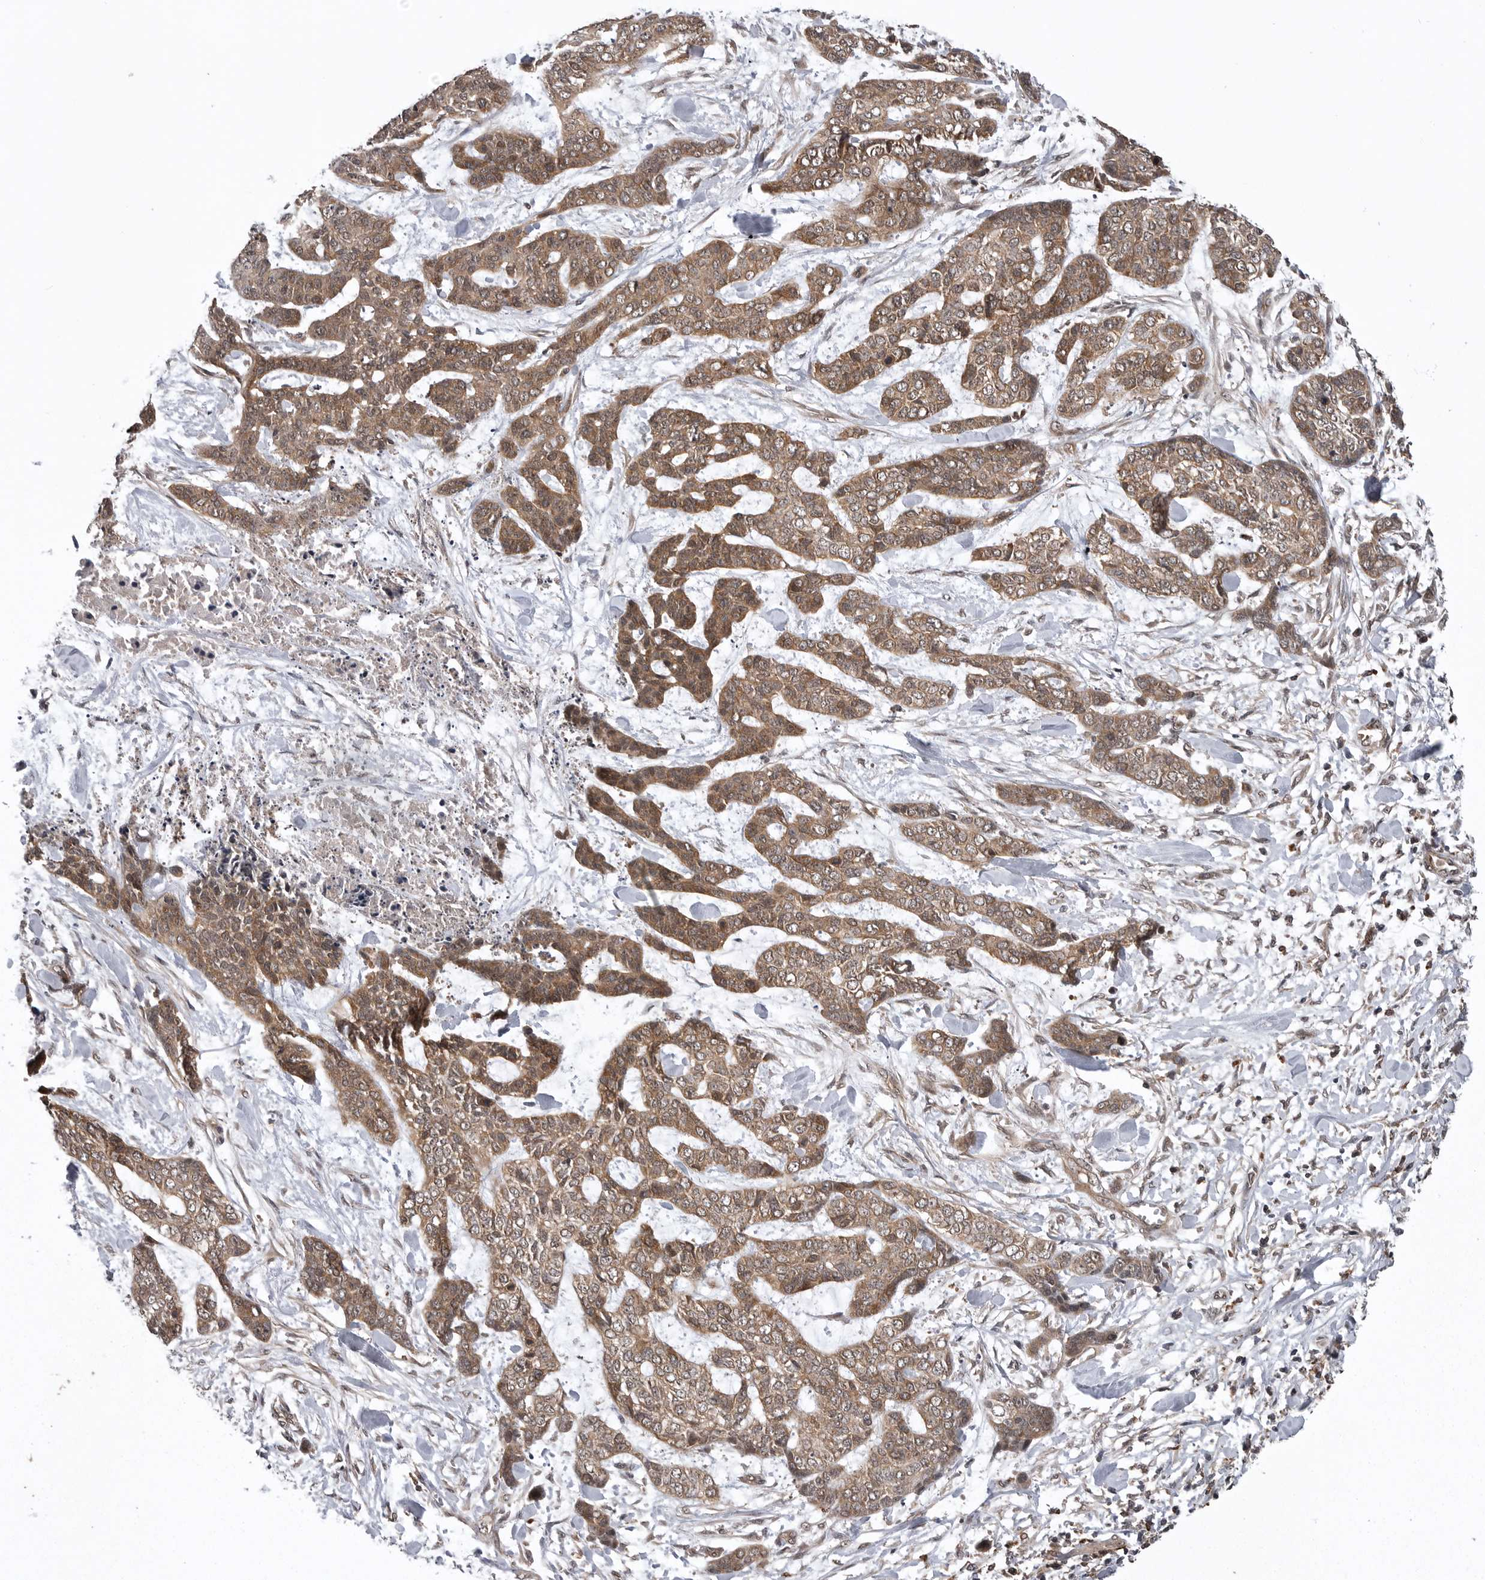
{"staining": {"intensity": "moderate", "quantity": ">75%", "location": "cytoplasmic/membranous"}, "tissue": "skin cancer", "cell_type": "Tumor cells", "image_type": "cancer", "snomed": [{"axis": "morphology", "description": "Basal cell carcinoma"}, {"axis": "topography", "description": "Skin"}], "caption": "Moderate cytoplasmic/membranous positivity for a protein is present in about >75% of tumor cells of skin basal cell carcinoma using immunohistochemistry.", "gene": "AOAH", "patient": {"sex": "female", "age": 64}}